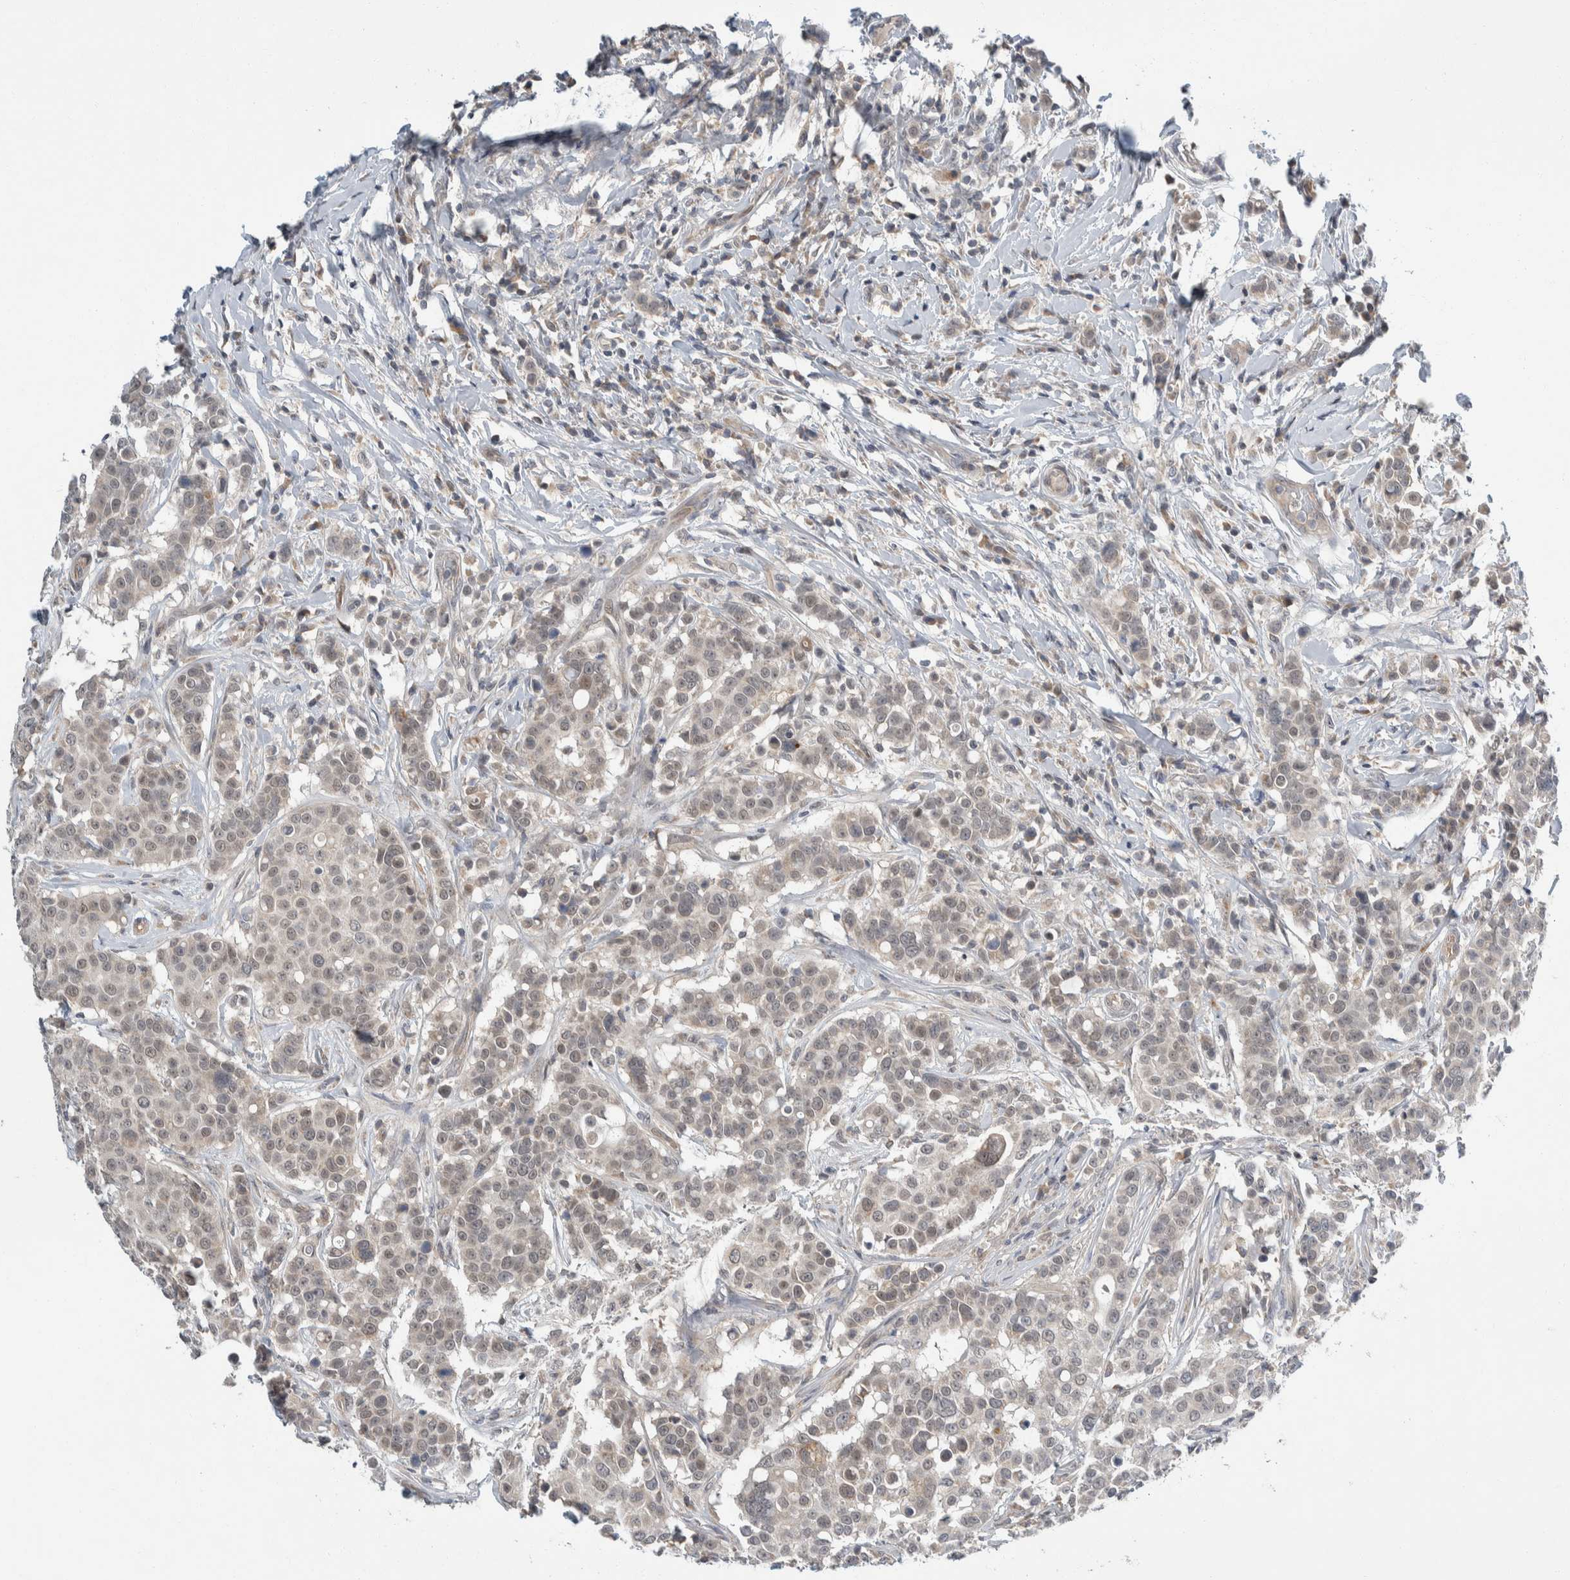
{"staining": {"intensity": "weak", "quantity": "25%-75%", "location": "cytoplasmic/membranous"}, "tissue": "breast cancer", "cell_type": "Tumor cells", "image_type": "cancer", "snomed": [{"axis": "morphology", "description": "Duct carcinoma"}, {"axis": "topography", "description": "Breast"}], "caption": "Protein analysis of breast cancer tissue reveals weak cytoplasmic/membranous positivity in approximately 25%-75% of tumor cells.", "gene": "SHPK", "patient": {"sex": "female", "age": 27}}